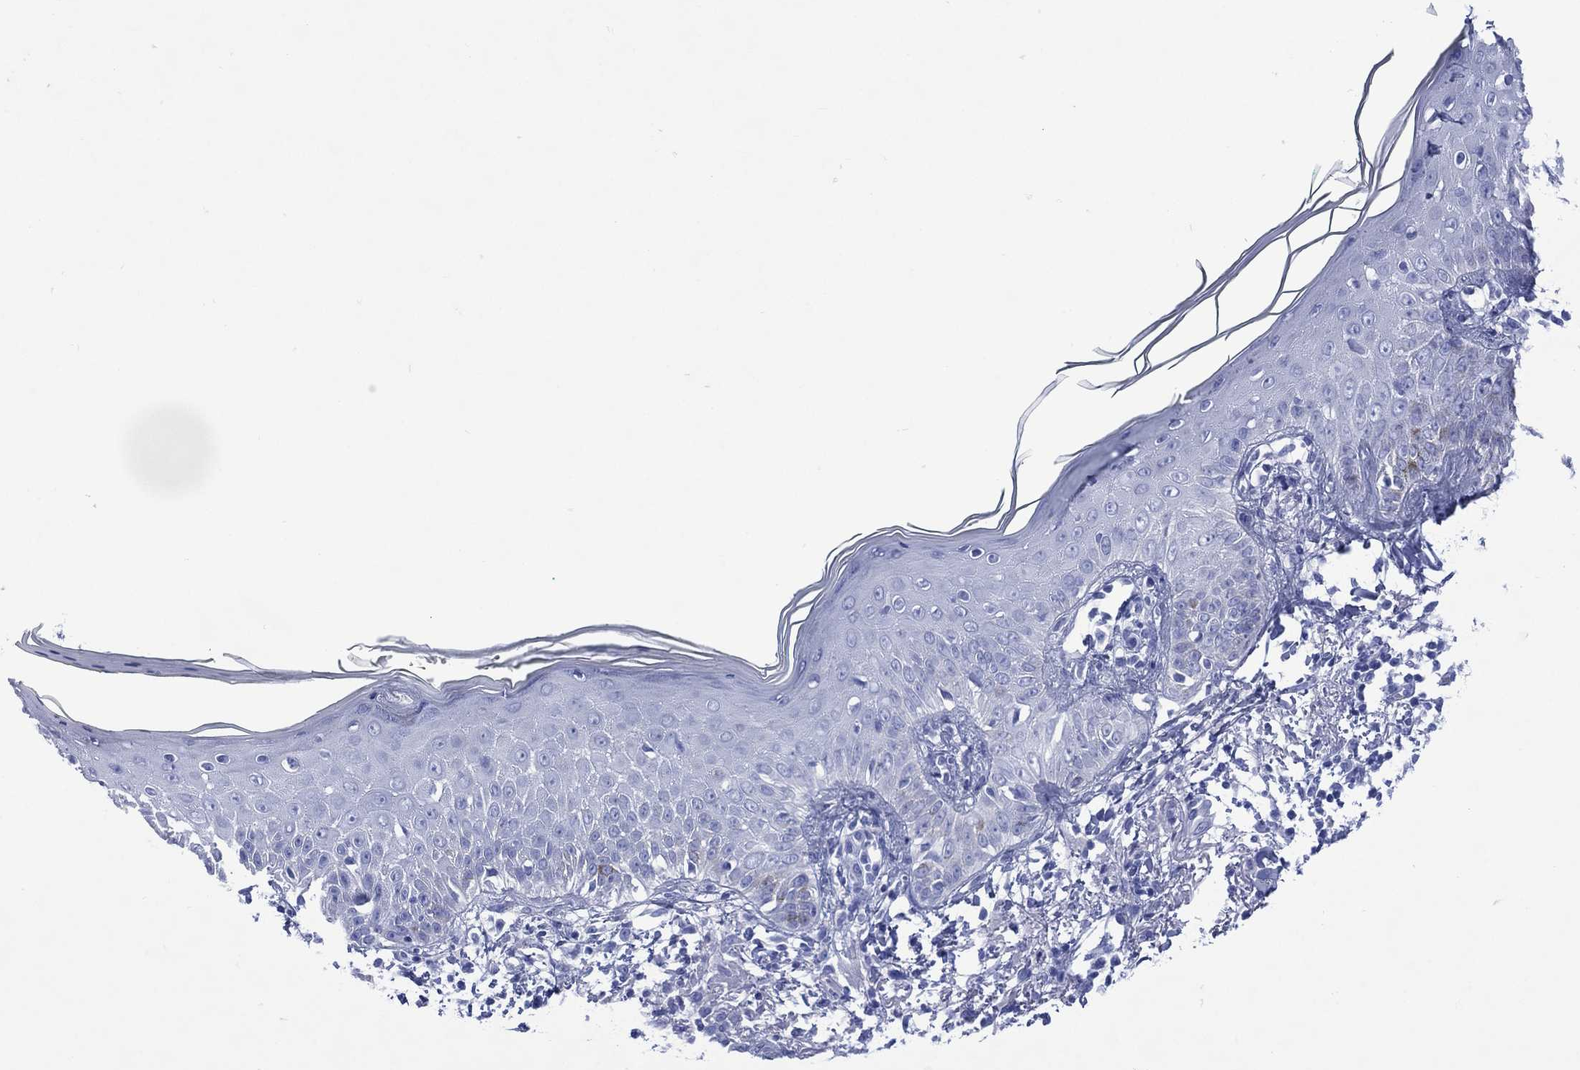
{"staining": {"intensity": "negative", "quantity": "none", "location": "none"}, "tissue": "skin cancer", "cell_type": "Tumor cells", "image_type": "cancer", "snomed": [{"axis": "morphology", "description": "Normal tissue, NOS"}, {"axis": "morphology", "description": "Basal cell carcinoma"}, {"axis": "topography", "description": "Skin"}], "caption": "Protein analysis of skin cancer (basal cell carcinoma) reveals no significant staining in tumor cells. (Brightfield microscopy of DAB (3,3'-diaminobenzidine) IHC at high magnification).", "gene": "SHCBP1L", "patient": {"sex": "male", "age": 84}}